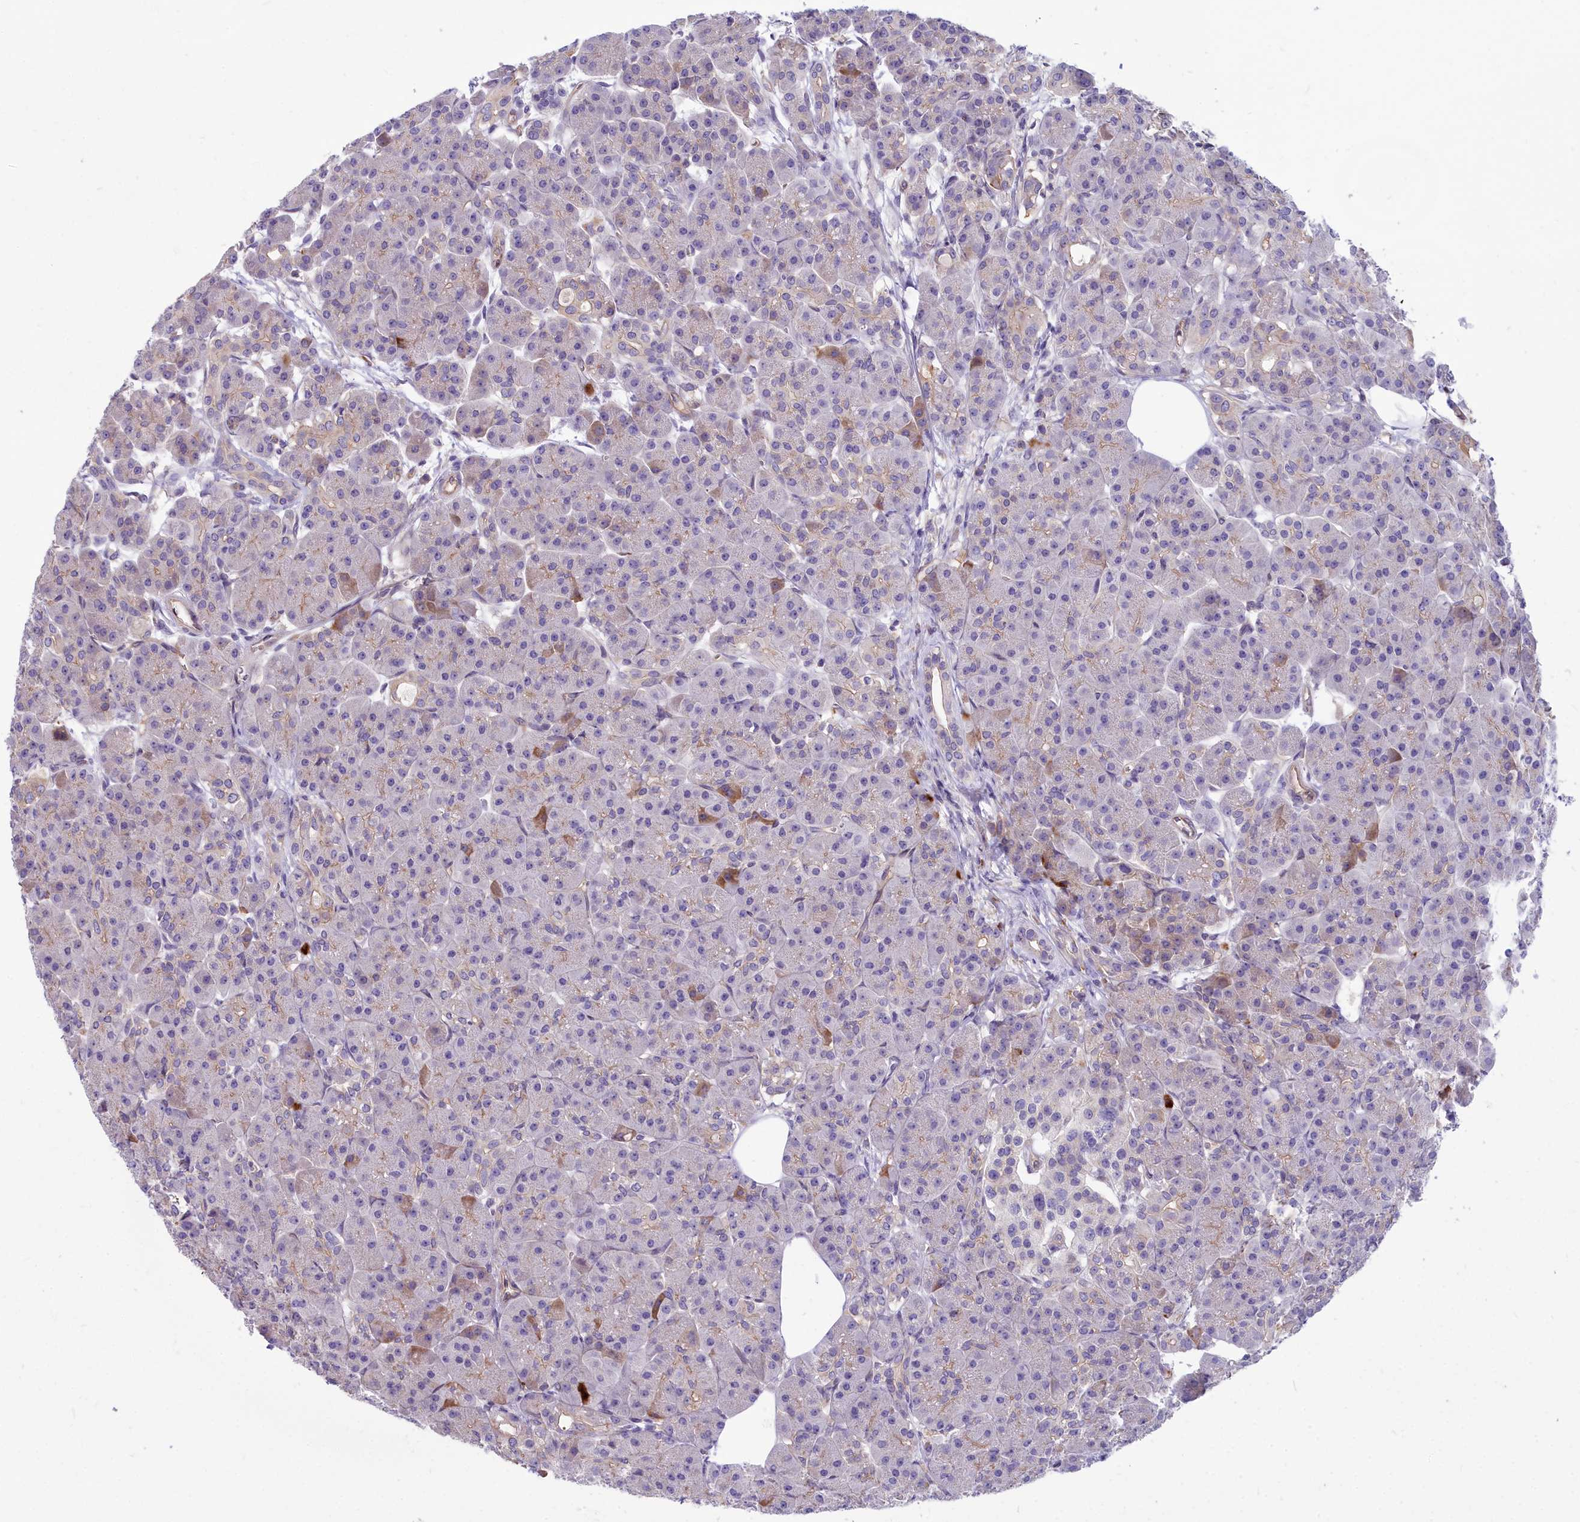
{"staining": {"intensity": "moderate", "quantity": "<25%", "location": "cytoplasmic/membranous"}, "tissue": "pancreas", "cell_type": "Exocrine glandular cells", "image_type": "normal", "snomed": [{"axis": "morphology", "description": "Normal tissue, NOS"}, {"axis": "topography", "description": "Pancreas"}], "caption": "Pancreas stained with immunohistochemistry (IHC) displays moderate cytoplasmic/membranous positivity in approximately <25% of exocrine glandular cells. (Stains: DAB in brown, nuclei in blue, Microscopy: brightfield microscopy at high magnification).", "gene": "HLA", "patient": {"sex": "male", "age": 63}}